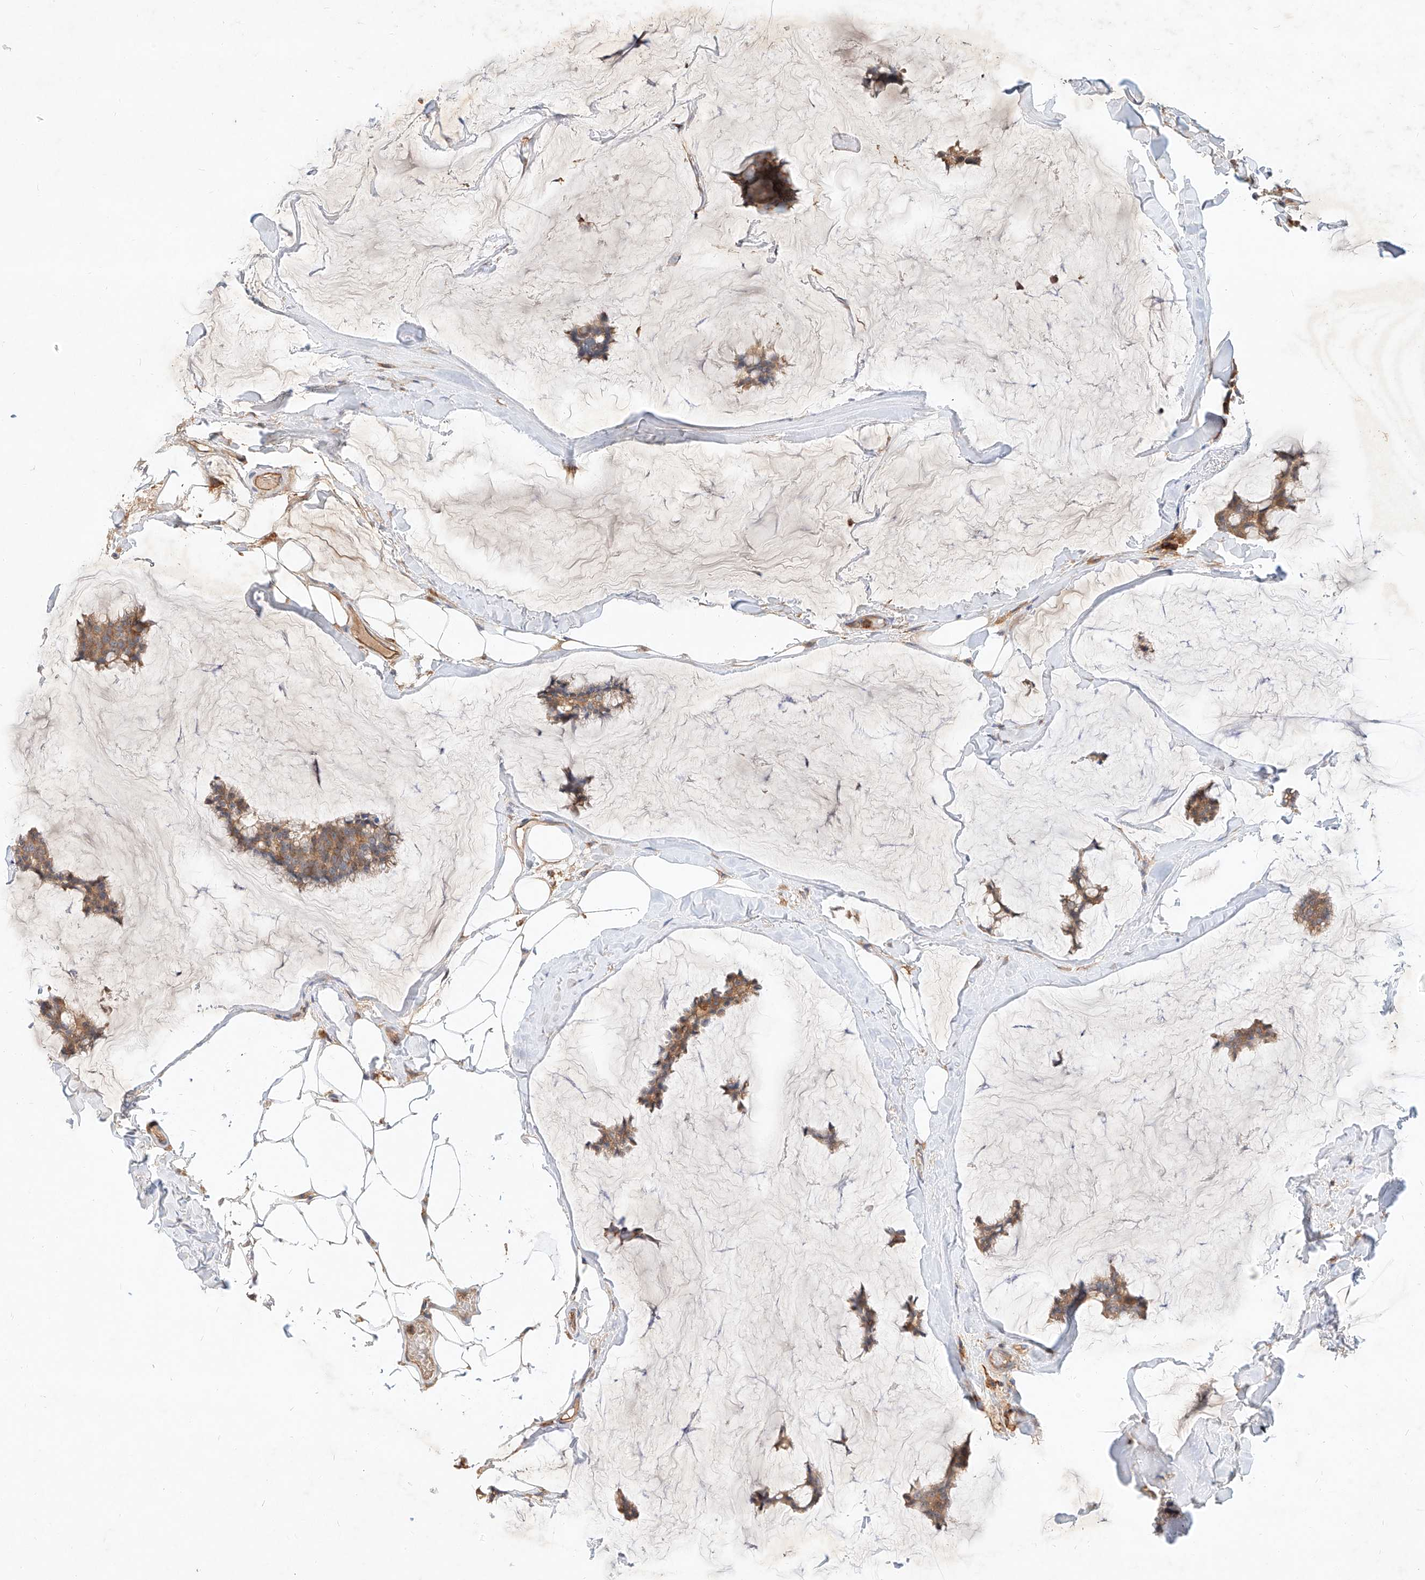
{"staining": {"intensity": "moderate", "quantity": ">75%", "location": "cytoplasmic/membranous"}, "tissue": "breast cancer", "cell_type": "Tumor cells", "image_type": "cancer", "snomed": [{"axis": "morphology", "description": "Duct carcinoma"}, {"axis": "topography", "description": "Breast"}], "caption": "The micrograph shows a brown stain indicating the presence of a protein in the cytoplasmic/membranous of tumor cells in breast cancer.", "gene": "NFAM1", "patient": {"sex": "female", "age": 93}}